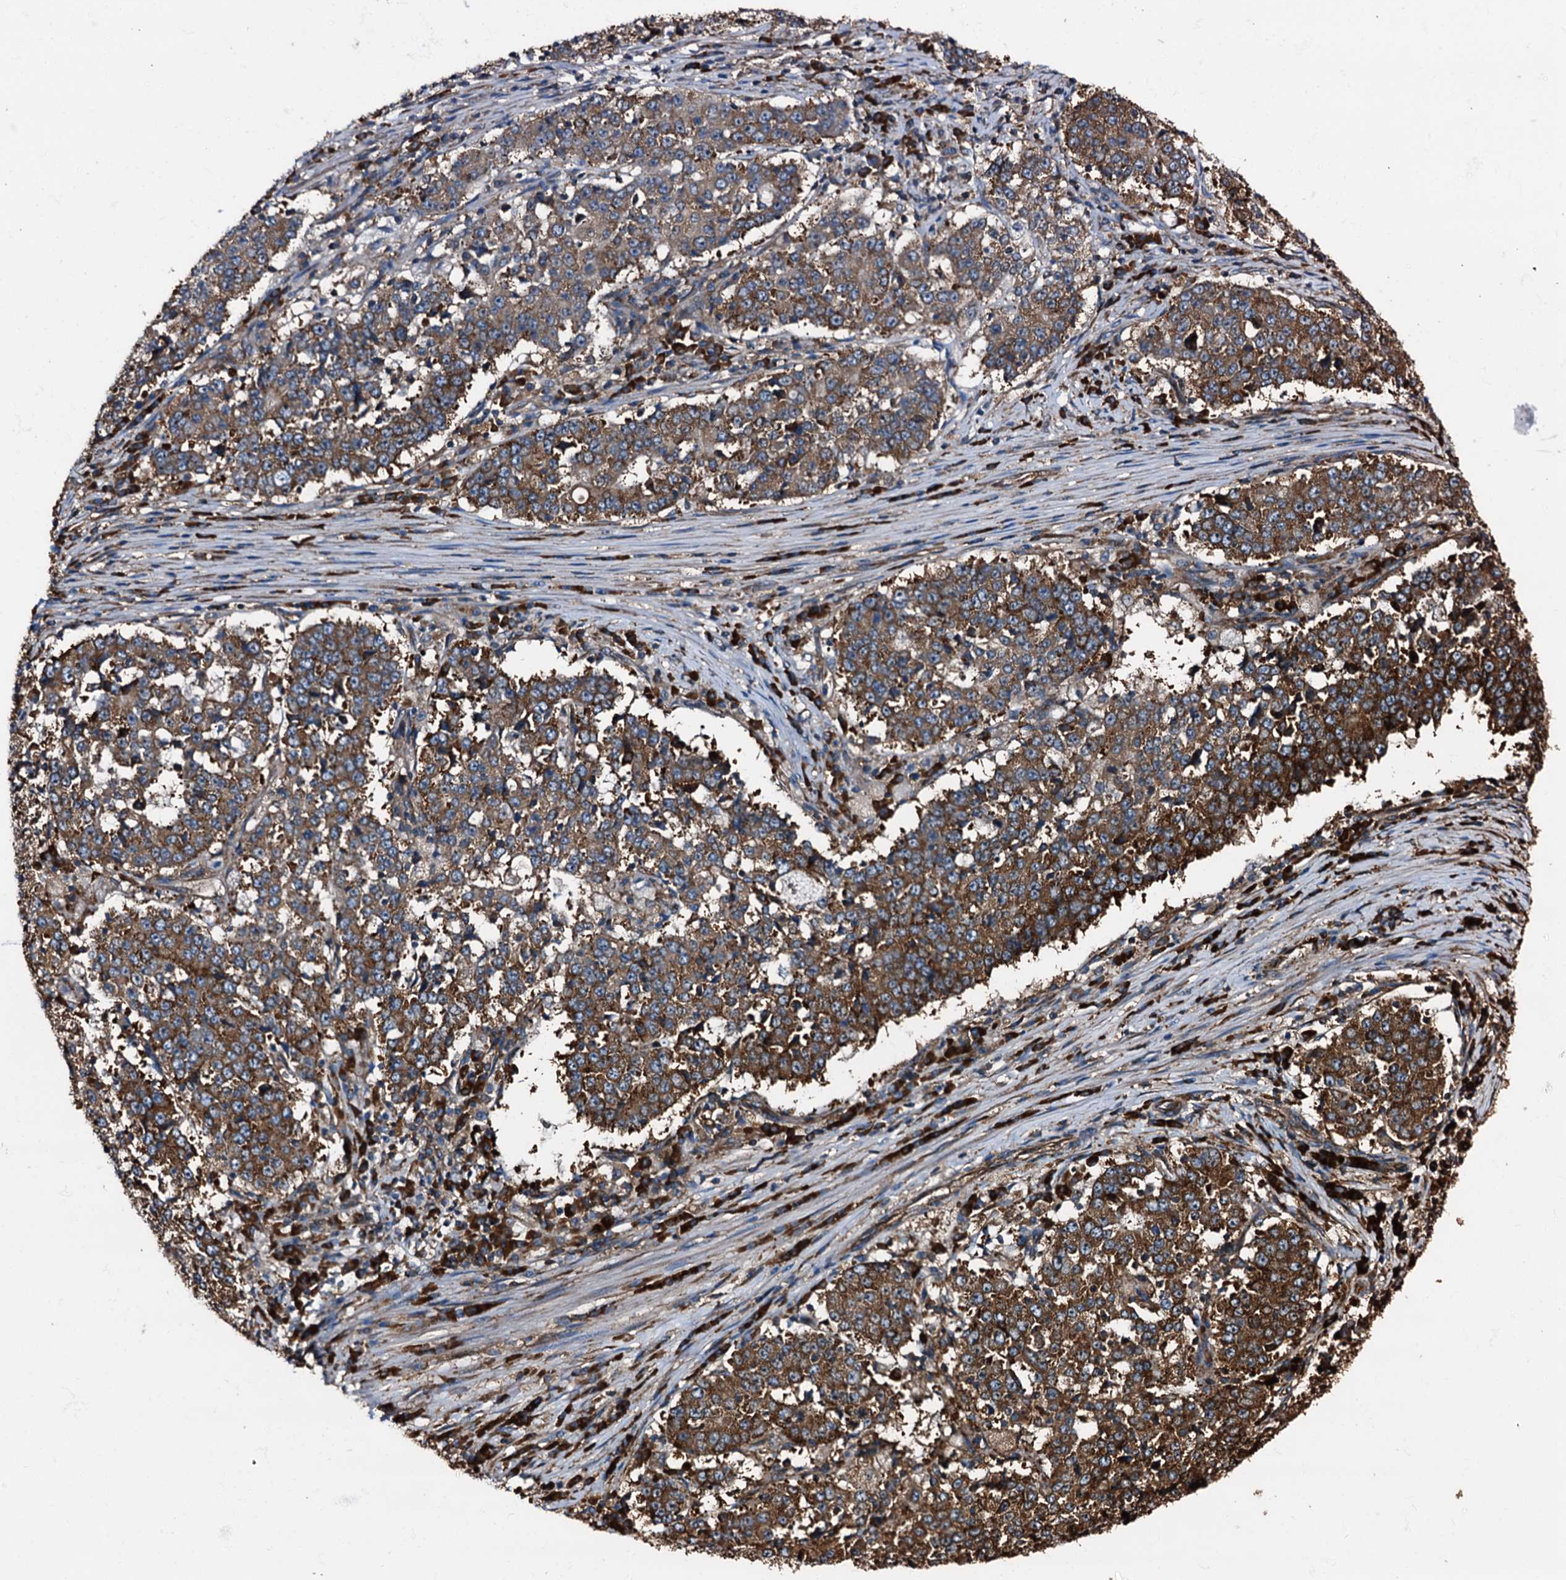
{"staining": {"intensity": "moderate", "quantity": ">75%", "location": "cytoplasmic/membranous"}, "tissue": "stomach cancer", "cell_type": "Tumor cells", "image_type": "cancer", "snomed": [{"axis": "morphology", "description": "Adenocarcinoma, NOS"}, {"axis": "topography", "description": "Stomach"}], "caption": "Moderate cytoplasmic/membranous expression for a protein is identified in approximately >75% of tumor cells of stomach adenocarcinoma using IHC.", "gene": "ATP2C1", "patient": {"sex": "male", "age": 59}}